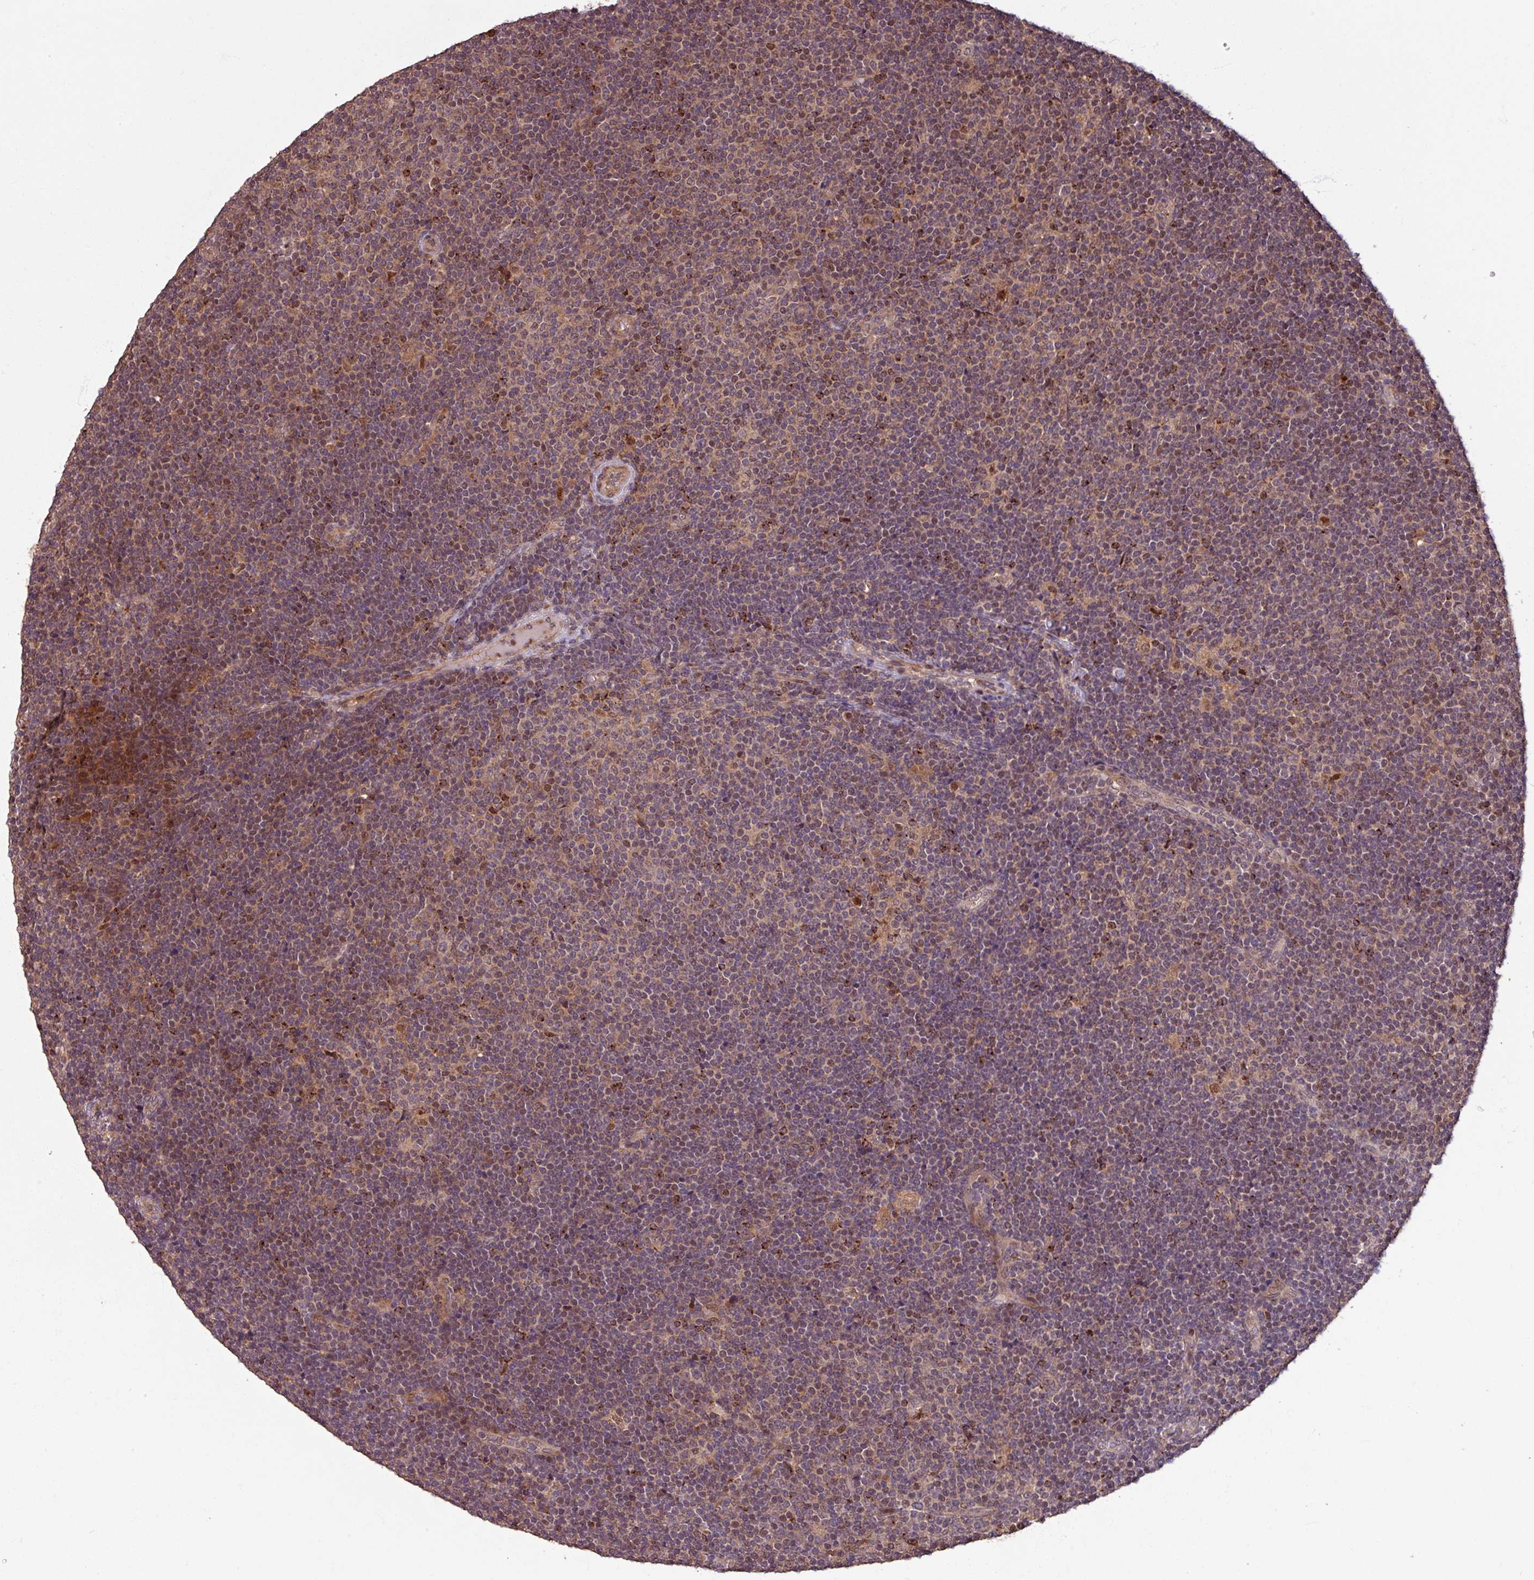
{"staining": {"intensity": "moderate", "quantity": "25%-75%", "location": "nuclear"}, "tissue": "lymphoma", "cell_type": "Tumor cells", "image_type": "cancer", "snomed": [{"axis": "morphology", "description": "Malignant lymphoma, non-Hodgkin's type, Low grade"}, {"axis": "topography", "description": "Lymph node"}], "caption": "Protein staining of malignant lymphoma, non-Hodgkin's type (low-grade) tissue reveals moderate nuclear staining in approximately 25%-75% of tumor cells.", "gene": "OR6B1", "patient": {"sex": "male", "age": 48}}